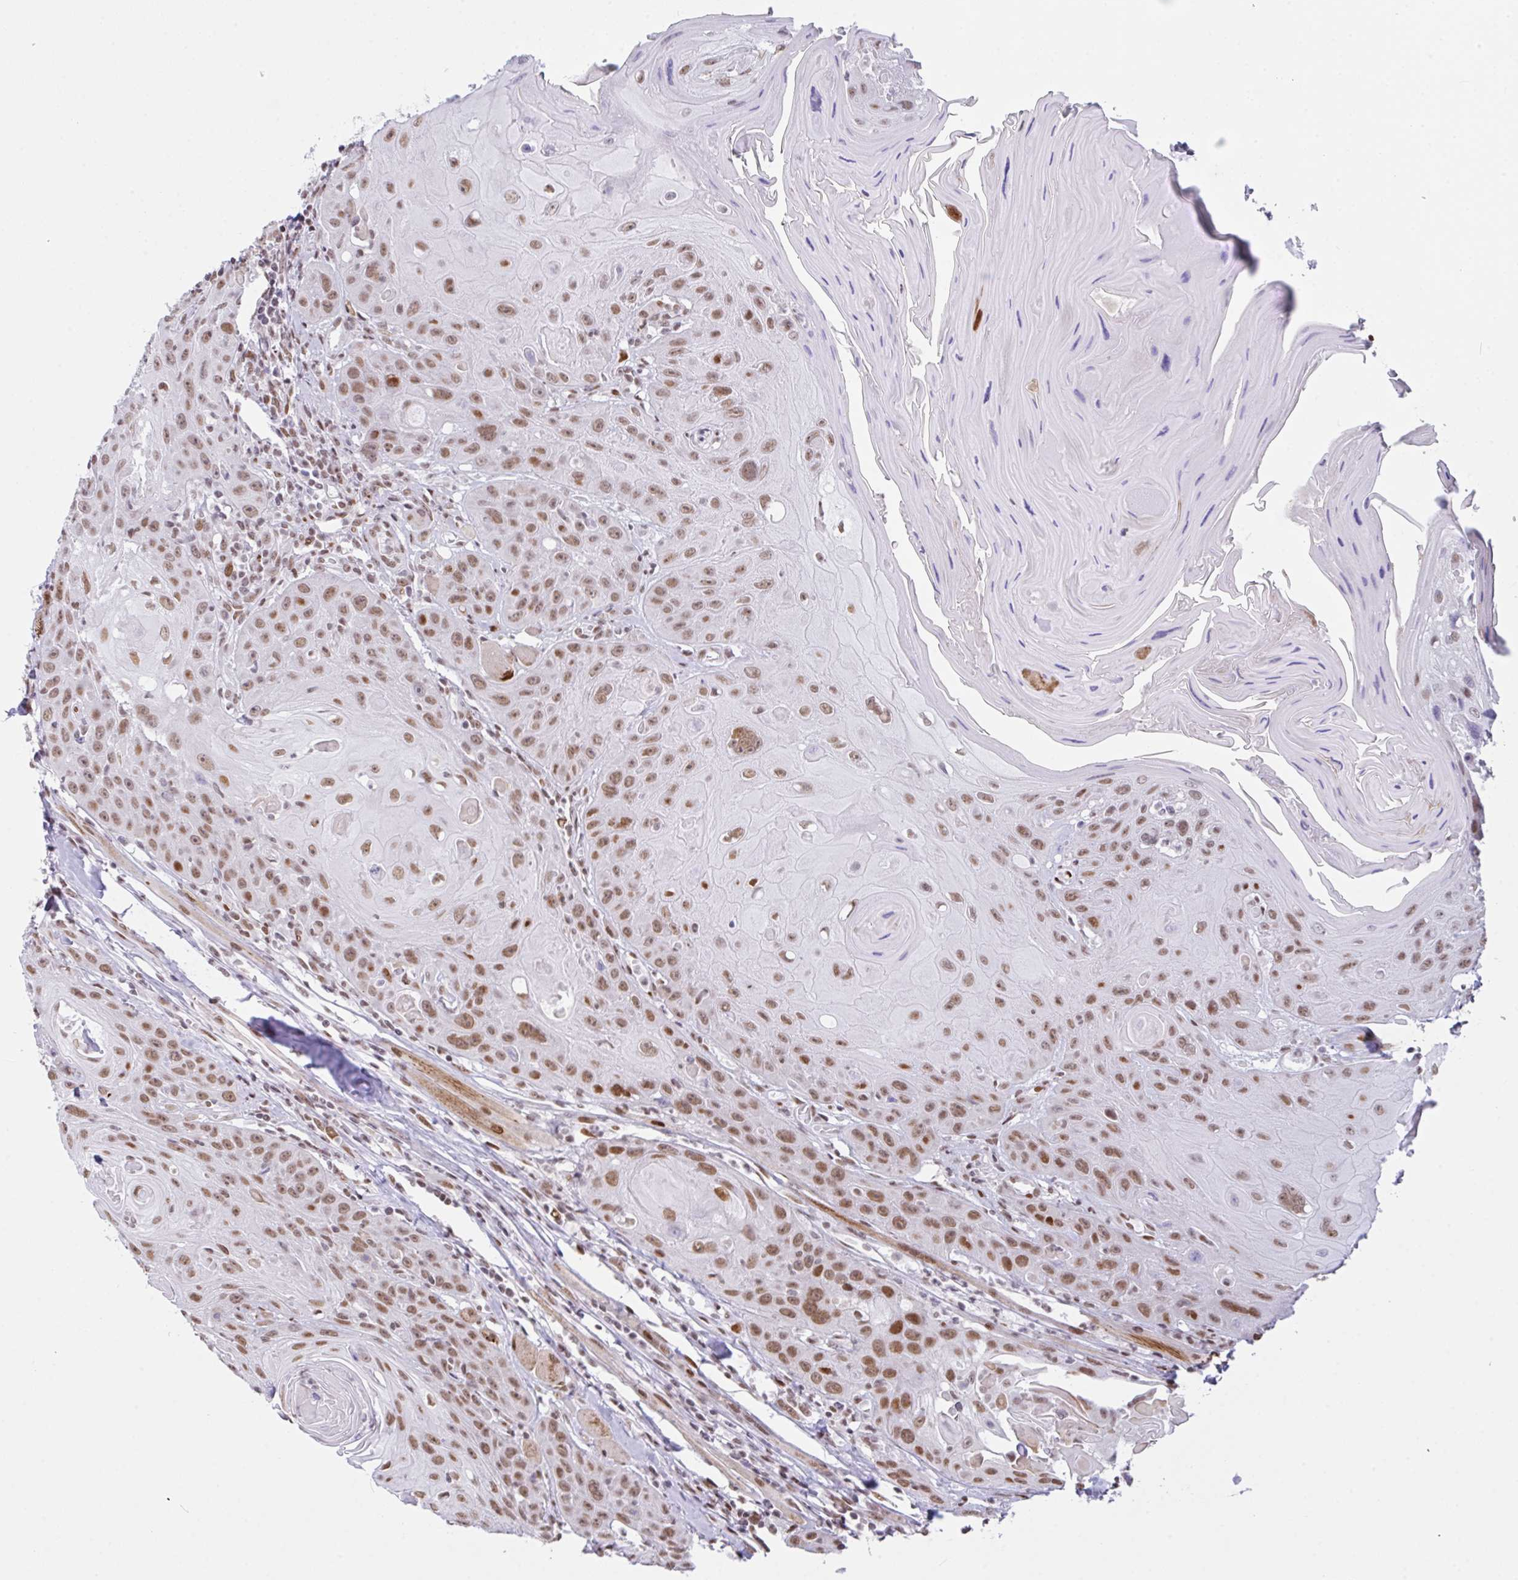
{"staining": {"intensity": "moderate", "quantity": ">75%", "location": "nuclear"}, "tissue": "head and neck cancer", "cell_type": "Tumor cells", "image_type": "cancer", "snomed": [{"axis": "morphology", "description": "Squamous cell carcinoma, NOS"}, {"axis": "topography", "description": "Head-Neck"}], "caption": "Tumor cells reveal moderate nuclear positivity in approximately >75% of cells in head and neck squamous cell carcinoma. (DAB (3,3'-diaminobenzidine) = brown stain, brightfield microscopy at high magnification).", "gene": "CLP1", "patient": {"sex": "female", "age": 59}}